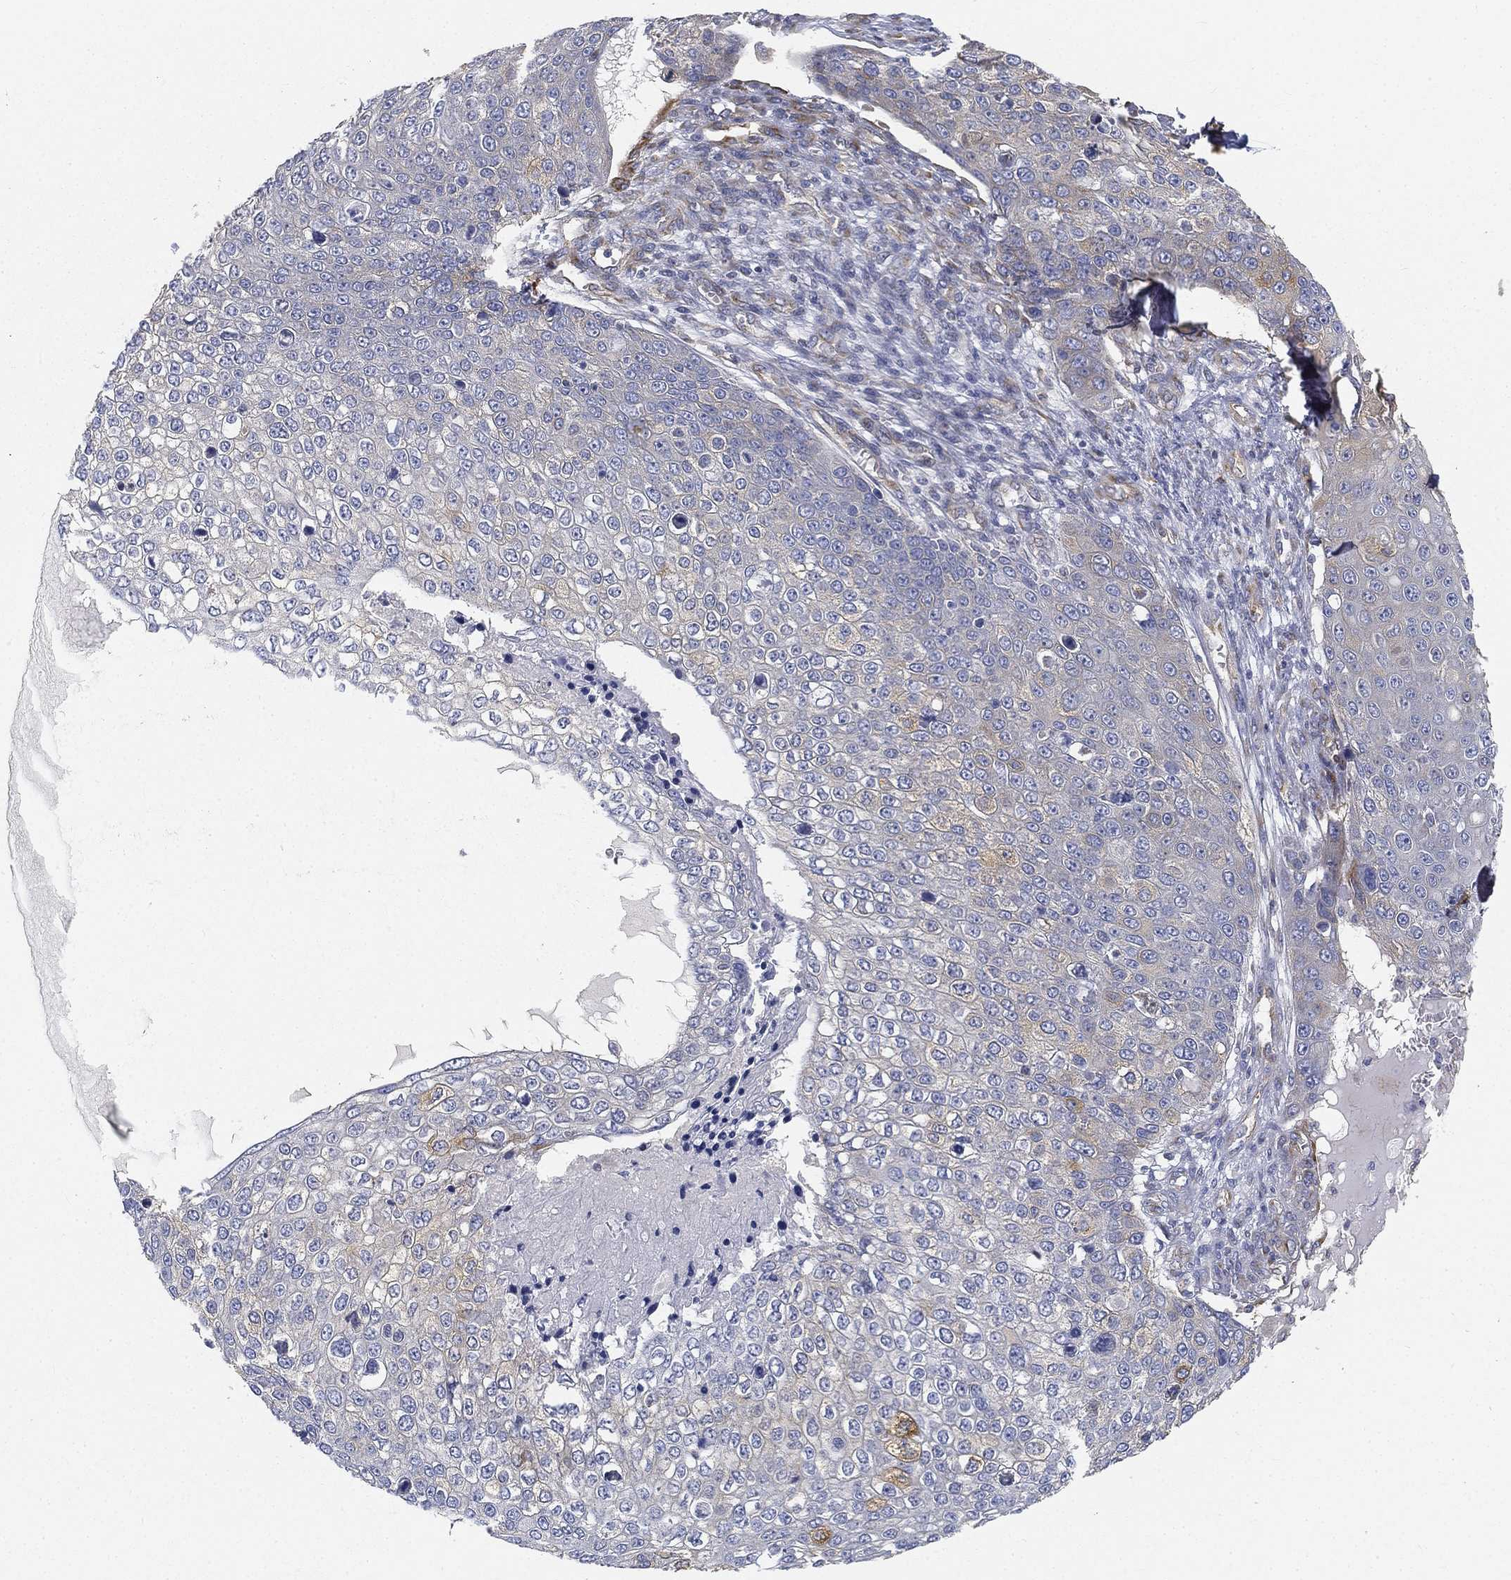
{"staining": {"intensity": "strong", "quantity": "<25%", "location": "cytoplasmic/membranous"}, "tissue": "skin cancer", "cell_type": "Tumor cells", "image_type": "cancer", "snomed": [{"axis": "morphology", "description": "Squamous cell carcinoma, NOS"}, {"axis": "topography", "description": "Skin"}], "caption": "Immunohistochemistry (IHC) staining of skin squamous cell carcinoma, which reveals medium levels of strong cytoplasmic/membranous staining in about <25% of tumor cells indicating strong cytoplasmic/membranous protein staining. The staining was performed using DAB (brown) for protein detection and nuclei were counterstained in hematoxylin (blue).", "gene": "TMEM25", "patient": {"sex": "male", "age": 71}}